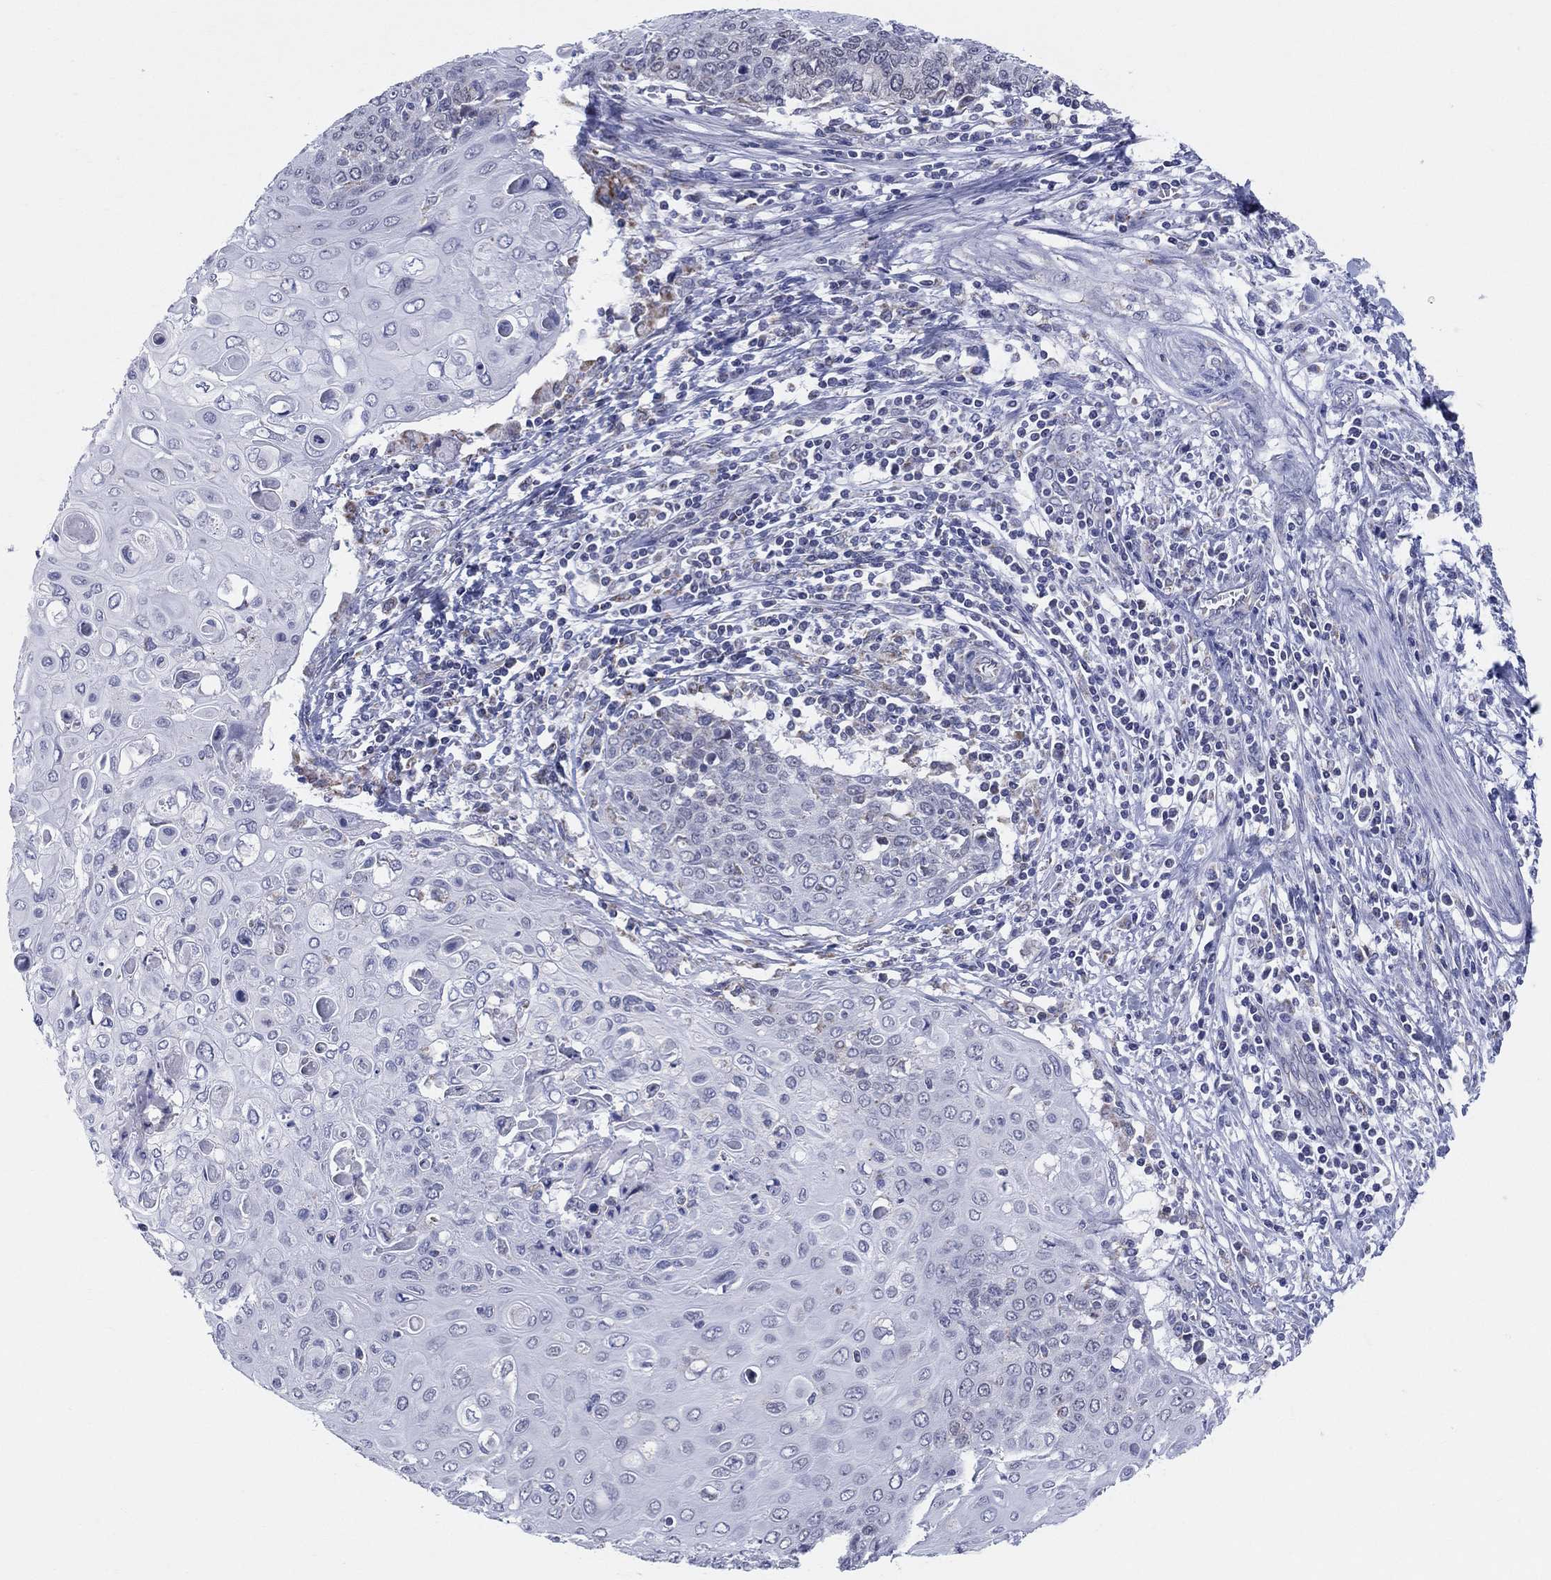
{"staining": {"intensity": "negative", "quantity": "none", "location": "none"}, "tissue": "cervical cancer", "cell_type": "Tumor cells", "image_type": "cancer", "snomed": [{"axis": "morphology", "description": "Squamous cell carcinoma, NOS"}, {"axis": "topography", "description": "Cervix"}], "caption": "High magnification brightfield microscopy of squamous cell carcinoma (cervical) stained with DAB (3,3'-diaminobenzidine) (brown) and counterstained with hematoxylin (blue): tumor cells show no significant positivity.", "gene": "KISS1R", "patient": {"sex": "female", "age": 39}}